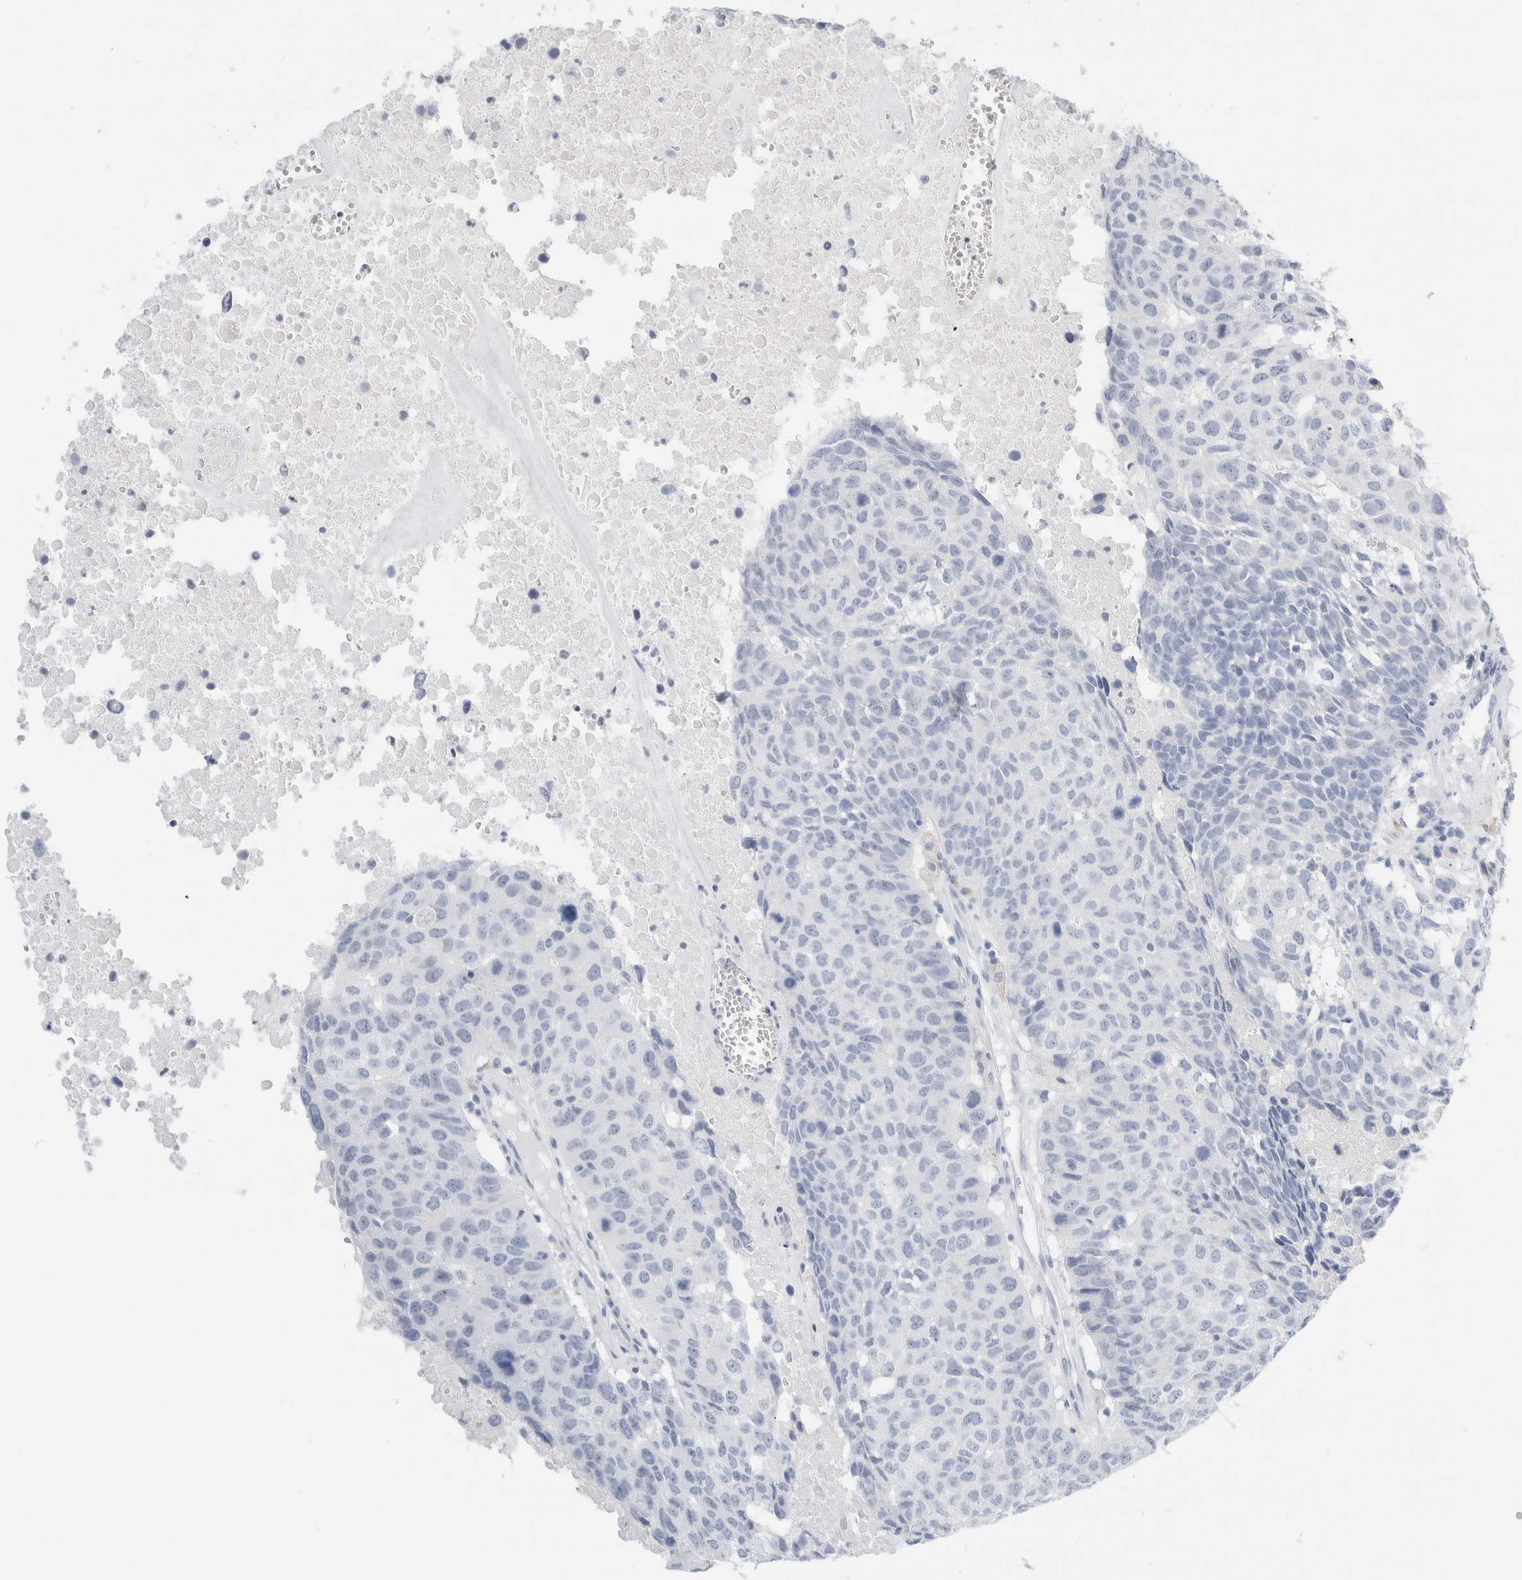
{"staining": {"intensity": "negative", "quantity": "none", "location": "none"}, "tissue": "head and neck cancer", "cell_type": "Tumor cells", "image_type": "cancer", "snomed": [{"axis": "morphology", "description": "Squamous cell carcinoma, NOS"}, {"axis": "topography", "description": "Head-Neck"}], "caption": "DAB immunohistochemical staining of human head and neck cancer (squamous cell carcinoma) displays no significant positivity in tumor cells.", "gene": "ADAM30", "patient": {"sex": "male", "age": 66}}